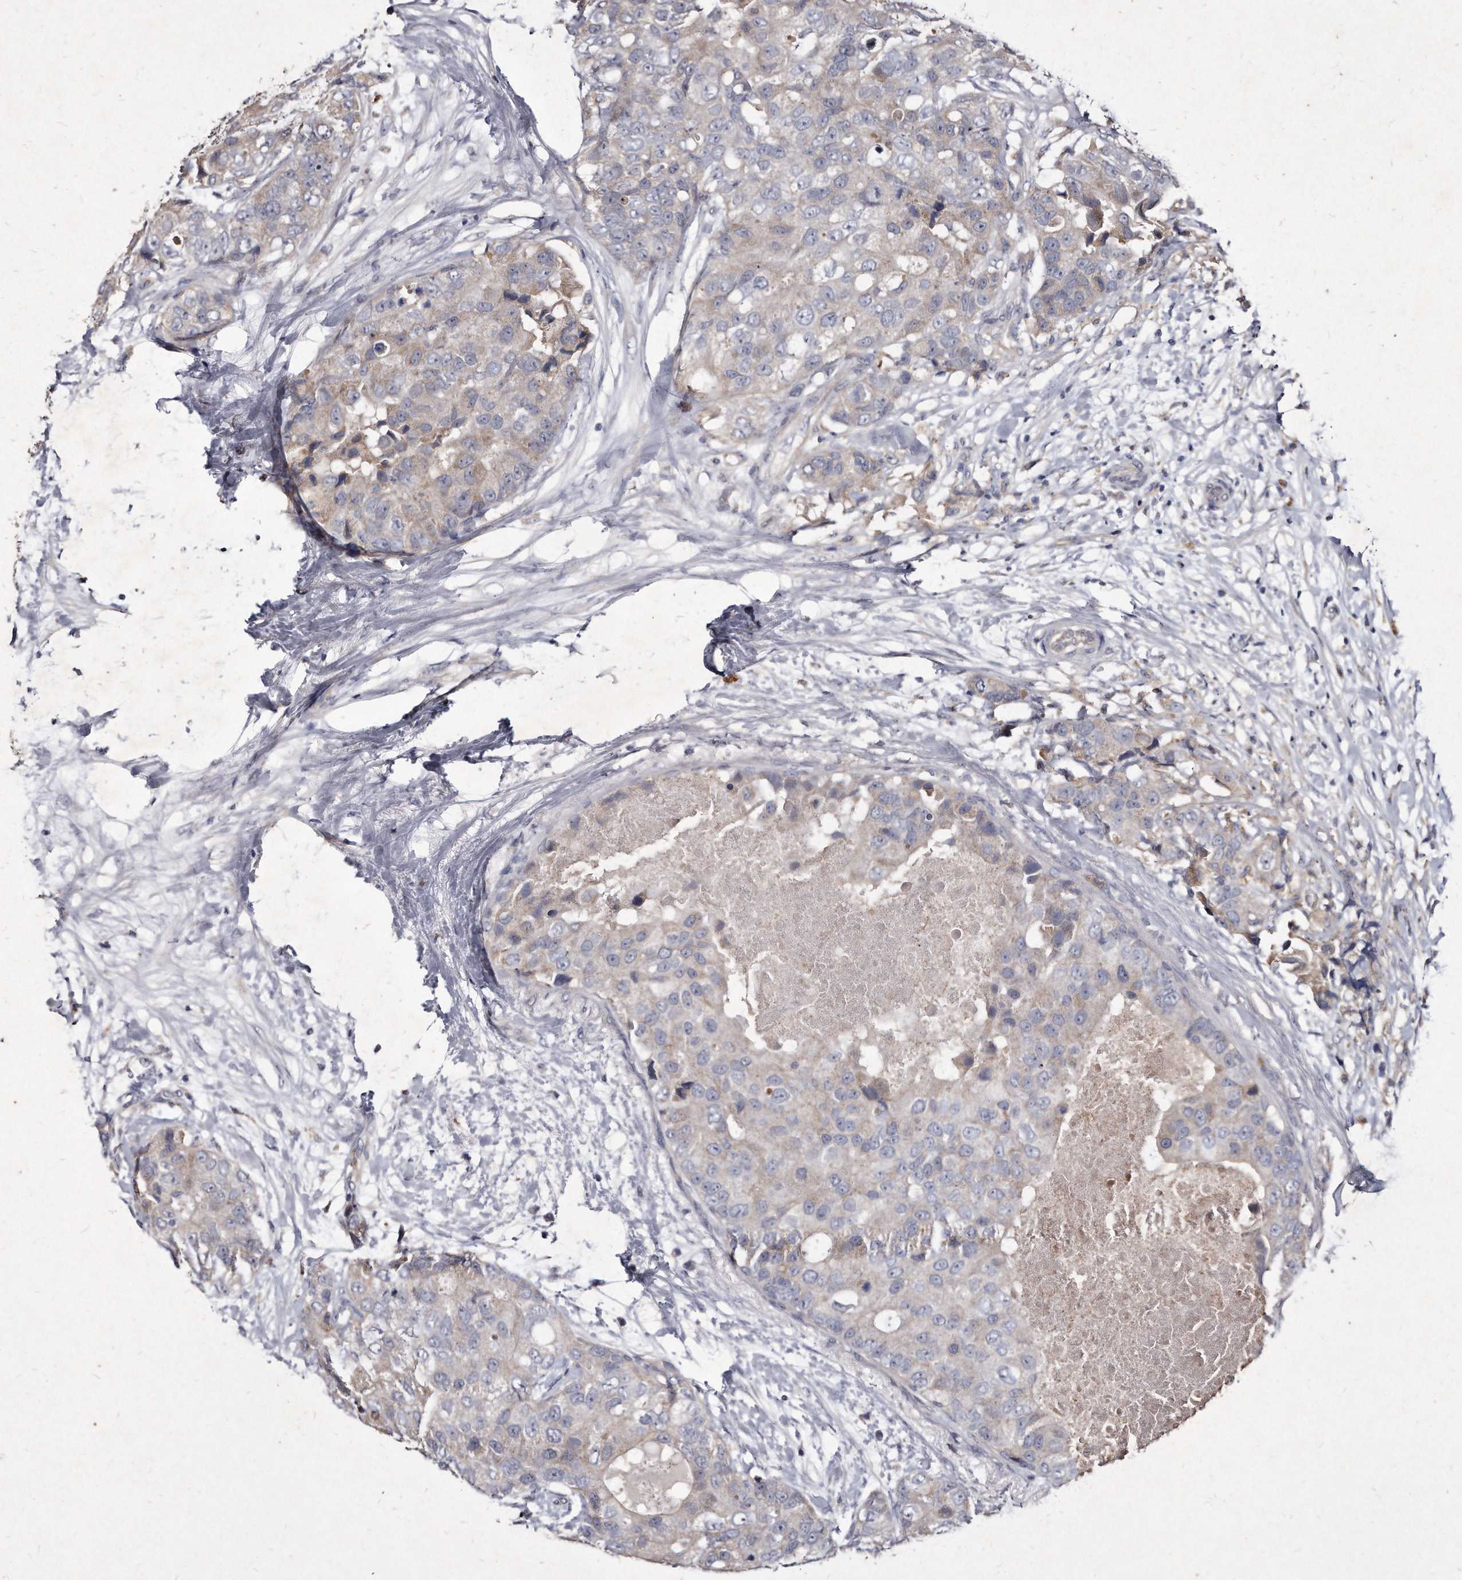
{"staining": {"intensity": "weak", "quantity": "<25%", "location": "cytoplasmic/membranous"}, "tissue": "breast cancer", "cell_type": "Tumor cells", "image_type": "cancer", "snomed": [{"axis": "morphology", "description": "Duct carcinoma"}, {"axis": "topography", "description": "Breast"}], "caption": "IHC of human invasive ductal carcinoma (breast) shows no expression in tumor cells.", "gene": "KLHDC3", "patient": {"sex": "female", "age": 62}}